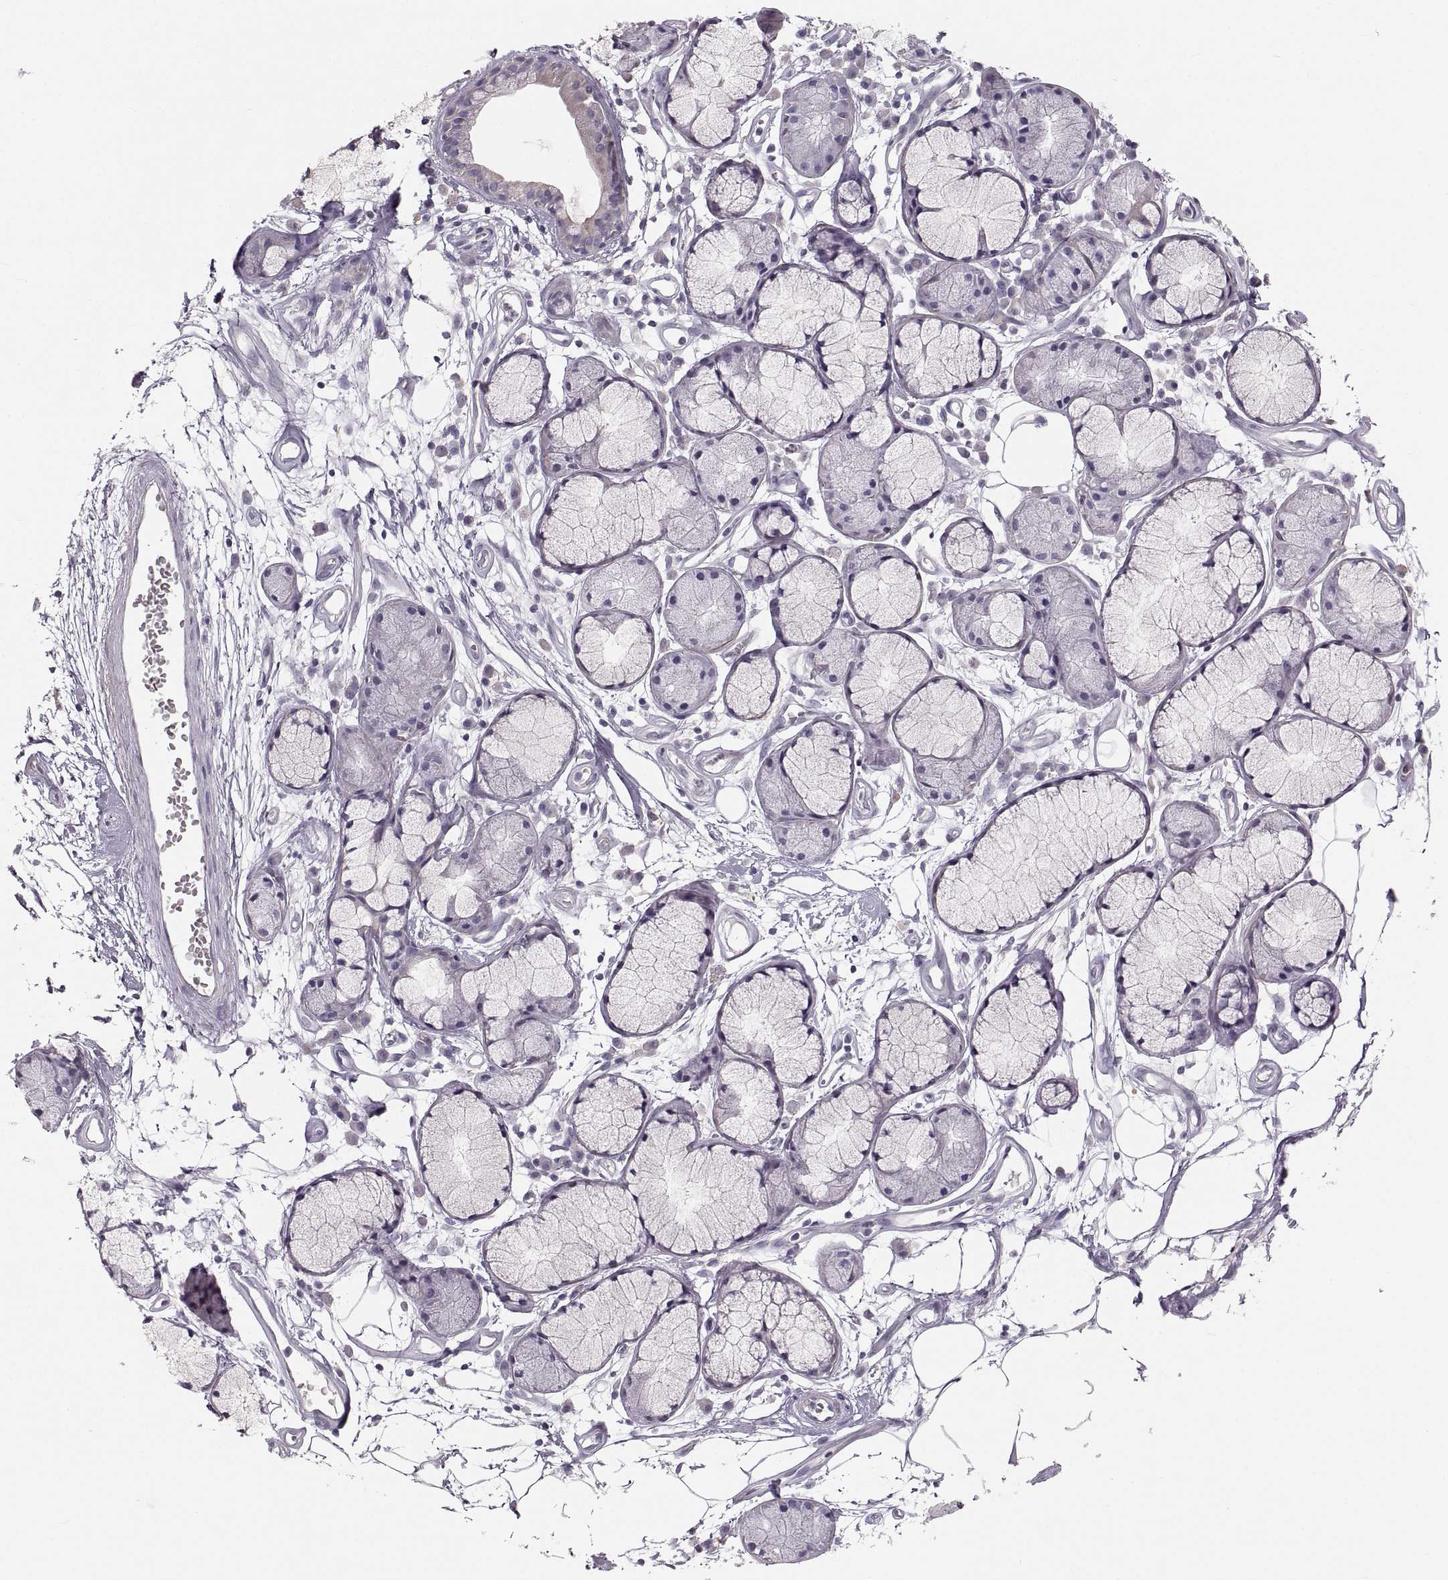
{"staining": {"intensity": "negative", "quantity": "none", "location": "none"}, "tissue": "adipose tissue", "cell_type": "Adipocytes", "image_type": "normal", "snomed": [{"axis": "morphology", "description": "Normal tissue, NOS"}, {"axis": "morphology", "description": "Squamous cell carcinoma, NOS"}, {"axis": "topography", "description": "Cartilage tissue"}, {"axis": "topography", "description": "Lung"}], "caption": "A micrograph of human adipose tissue is negative for staining in adipocytes. (DAB (3,3'-diaminobenzidine) immunohistochemistry, high magnification).", "gene": "RUNDC3A", "patient": {"sex": "male", "age": 66}}